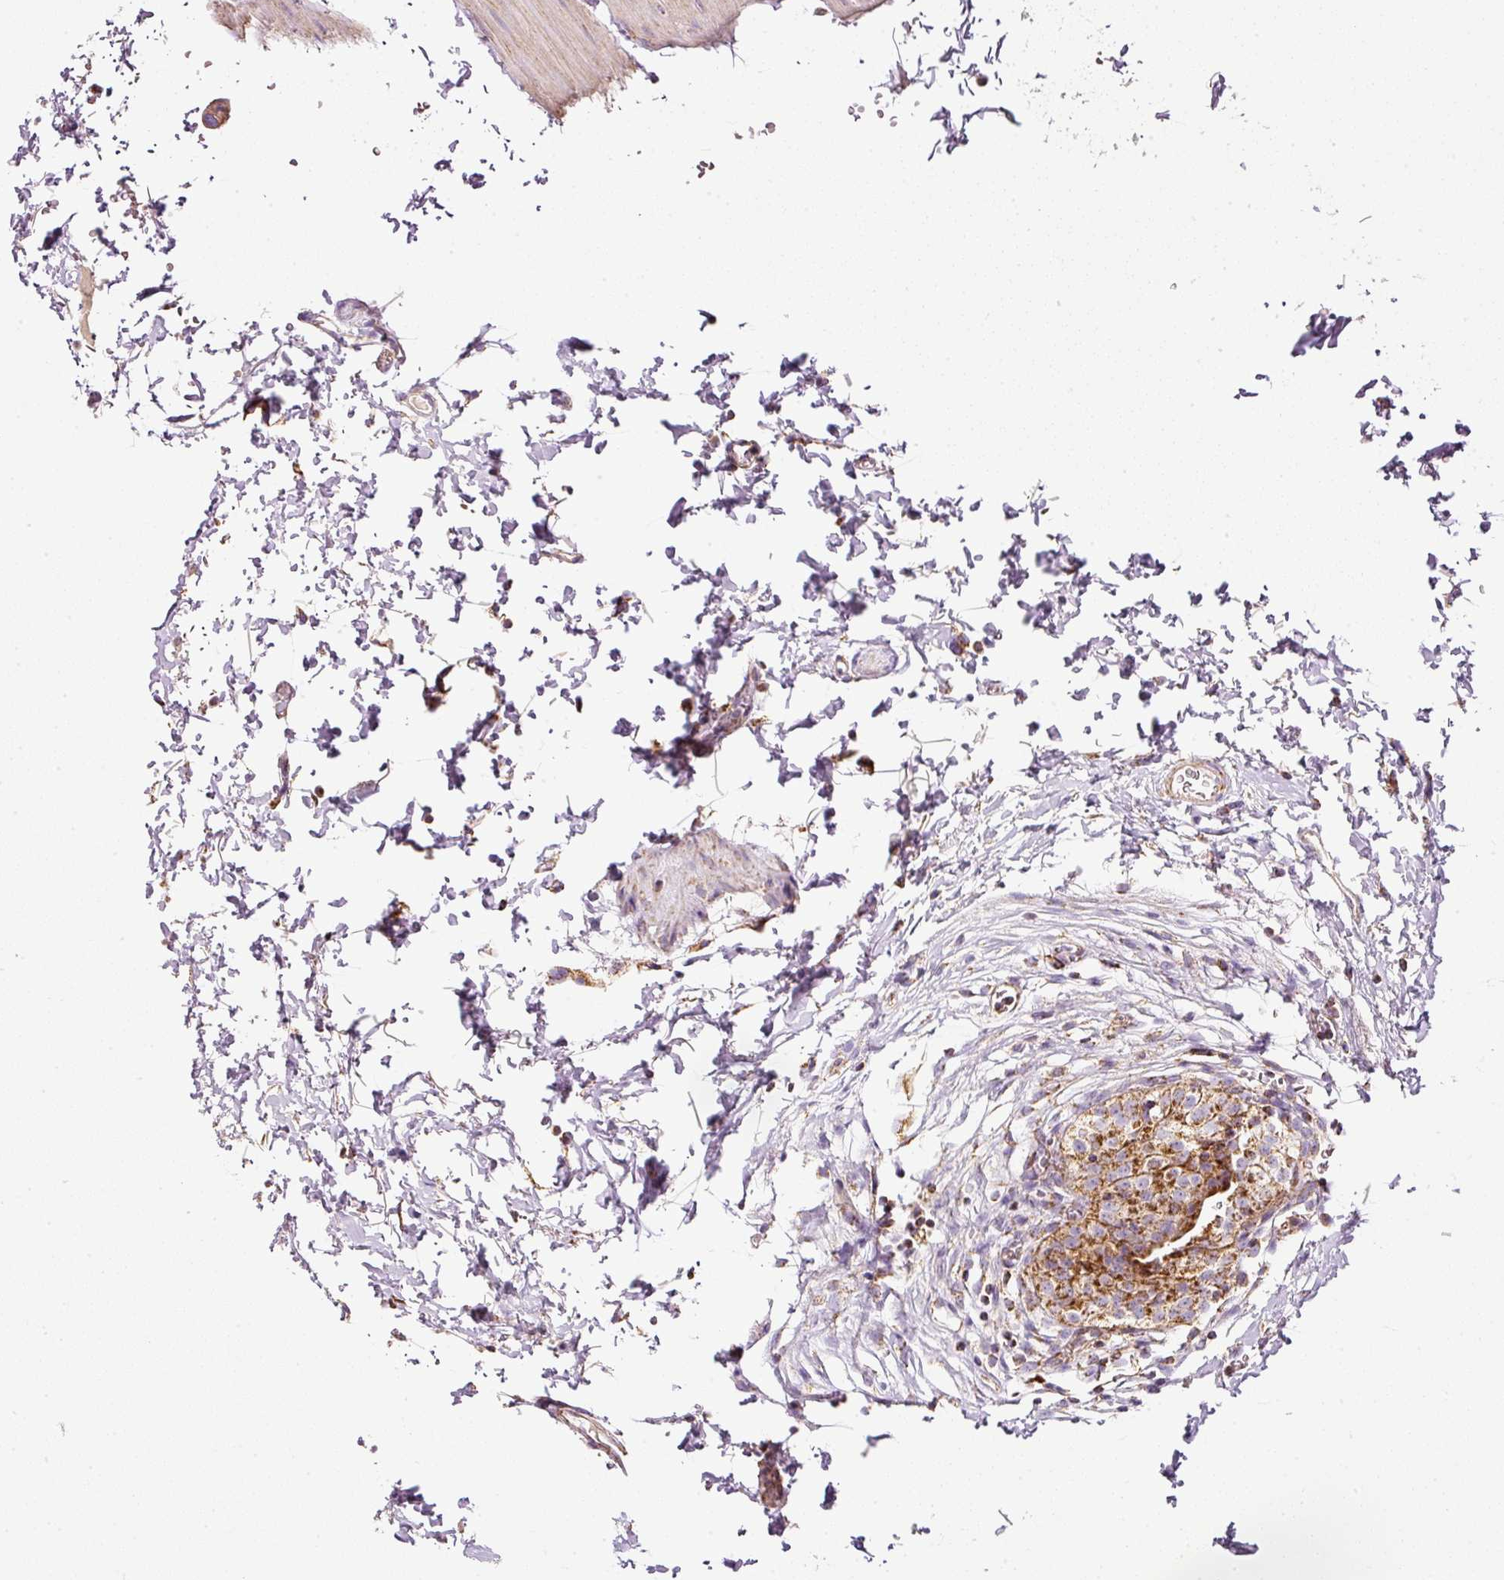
{"staining": {"intensity": "strong", "quantity": ">75%", "location": "cytoplasmic/membranous"}, "tissue": "urinary bladder", "cell_type": "Urothelial cells", "image_type": "normal", "snomed": [{"axis": "morphology", "description": "Normal tissue, NOS"}, {"axis": "topography", "description": "Urinary bladder"}, {"axis": "topography", "description": "Peripheral nerve tissue"}], "caption": "An image of human urinary bladder stained for a protein demonstrates strong cytoplasmic/membranous brown staining in urothelial cells. Immunohistochemistry (ihc) stains the protein of interest in brown and the nuclei are stained blue.", "gene": "SDHA", "patient": {"sex": "male", "age": 55}}